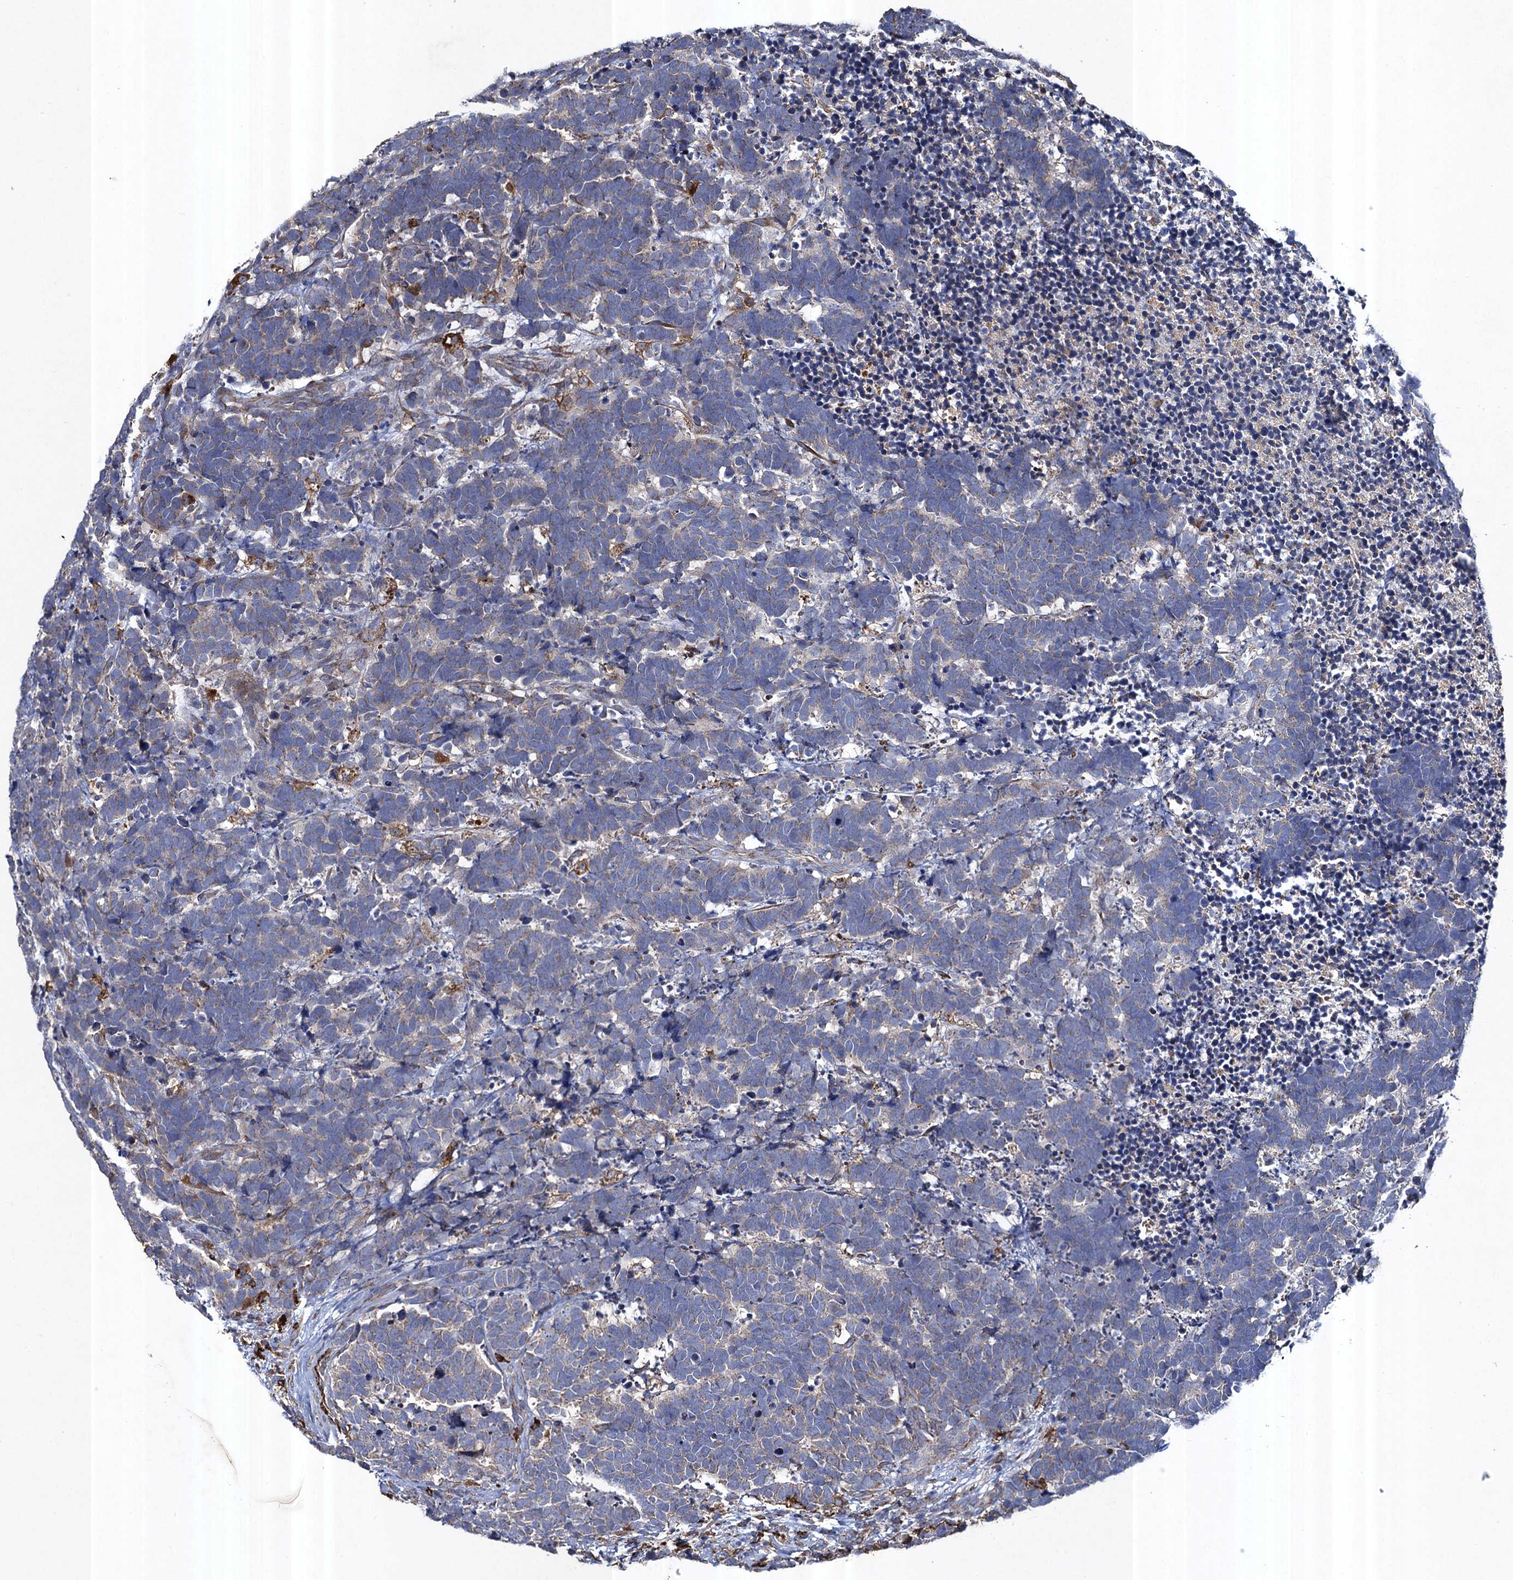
{"staining": {"intensity": "negative", "quantity": "none", "location": "none"}, "tissue": "carcinoid", "cell_type": "Tumor cells", "image_type": "cancer", "snomed": [{"axis": "morphology", "description": "Carcinoma, NOS"}, {"axis": "morphology", "description": "Carcinoid, malignant, NOS"}, {"axis": "topography", "description": "Urinary bladder"}], "caption": "Immunohistochemical staining of carcinoid exhibits no significant expression in tumor cells. (Stains: DAB (3,3'-diaminobenzidine) immunohistochemistry with hematoxylin counter stain, Microscopy: brightfield microscopy at high magnification).", "gene": "TXNDC11", "patient": {"sex": "male", "age": 57}}